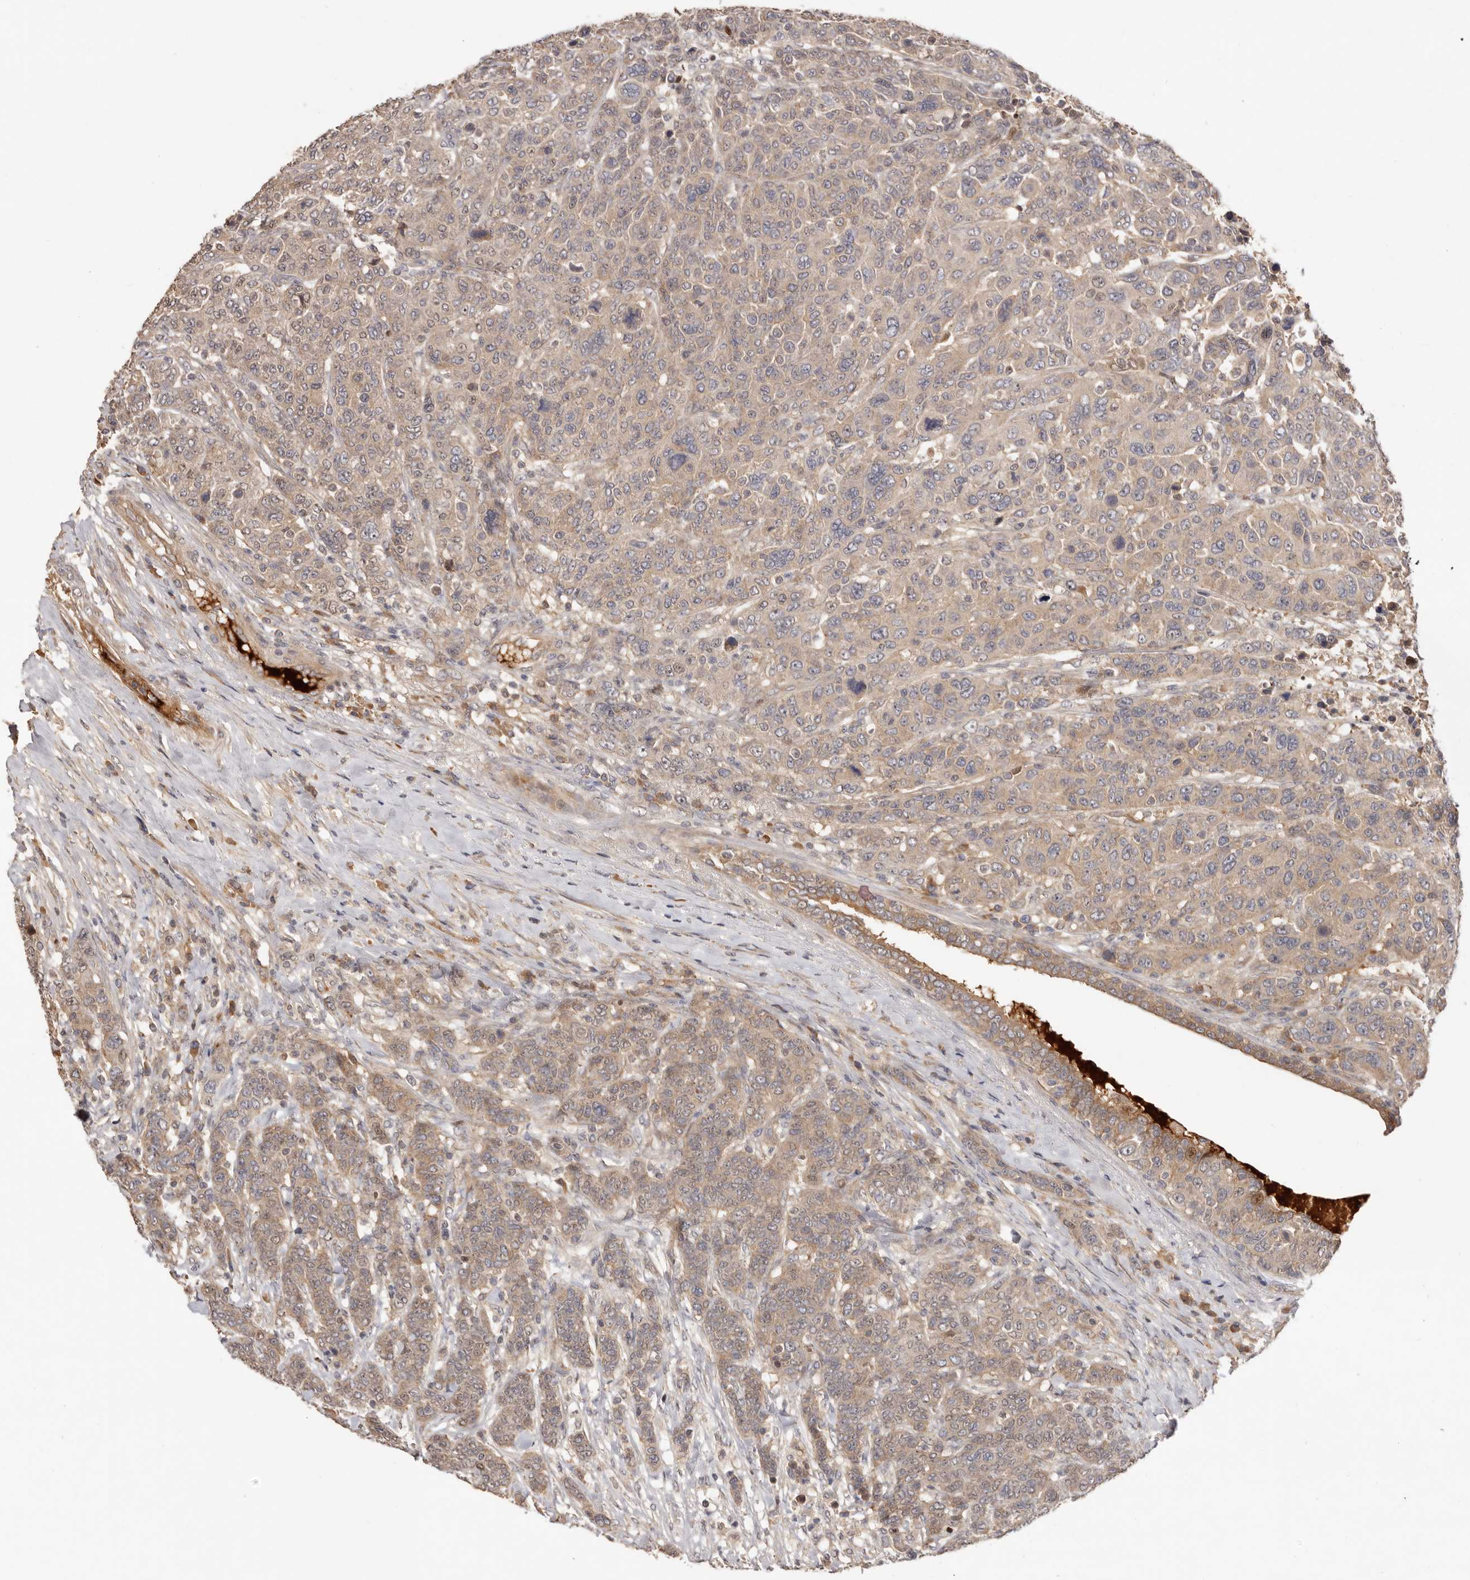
{"staining": {"intensity": "moderate", "quantity": "25%-75%", "location": "cytoplasmic/membranous"}, "tissue": "breast cancer", "cell_type": "Tumor cells", "image_type": "cancer", "snomed": [{"axis": "morphology", "description": "Duct carcinoma"}, {"axis": "topography", "description": "Breast"}], "caption": "Immunohistochemistry of human intraductal carcinoma (breast) shows medium levels of moderate cytoplasmic/membranous positivity in about 25%-75% of tumor cells. (DAB IHC with brightfield microscopy, high magnification).", "gene": "DOP1A", "patient": {"sex": "female", "age": 37}}